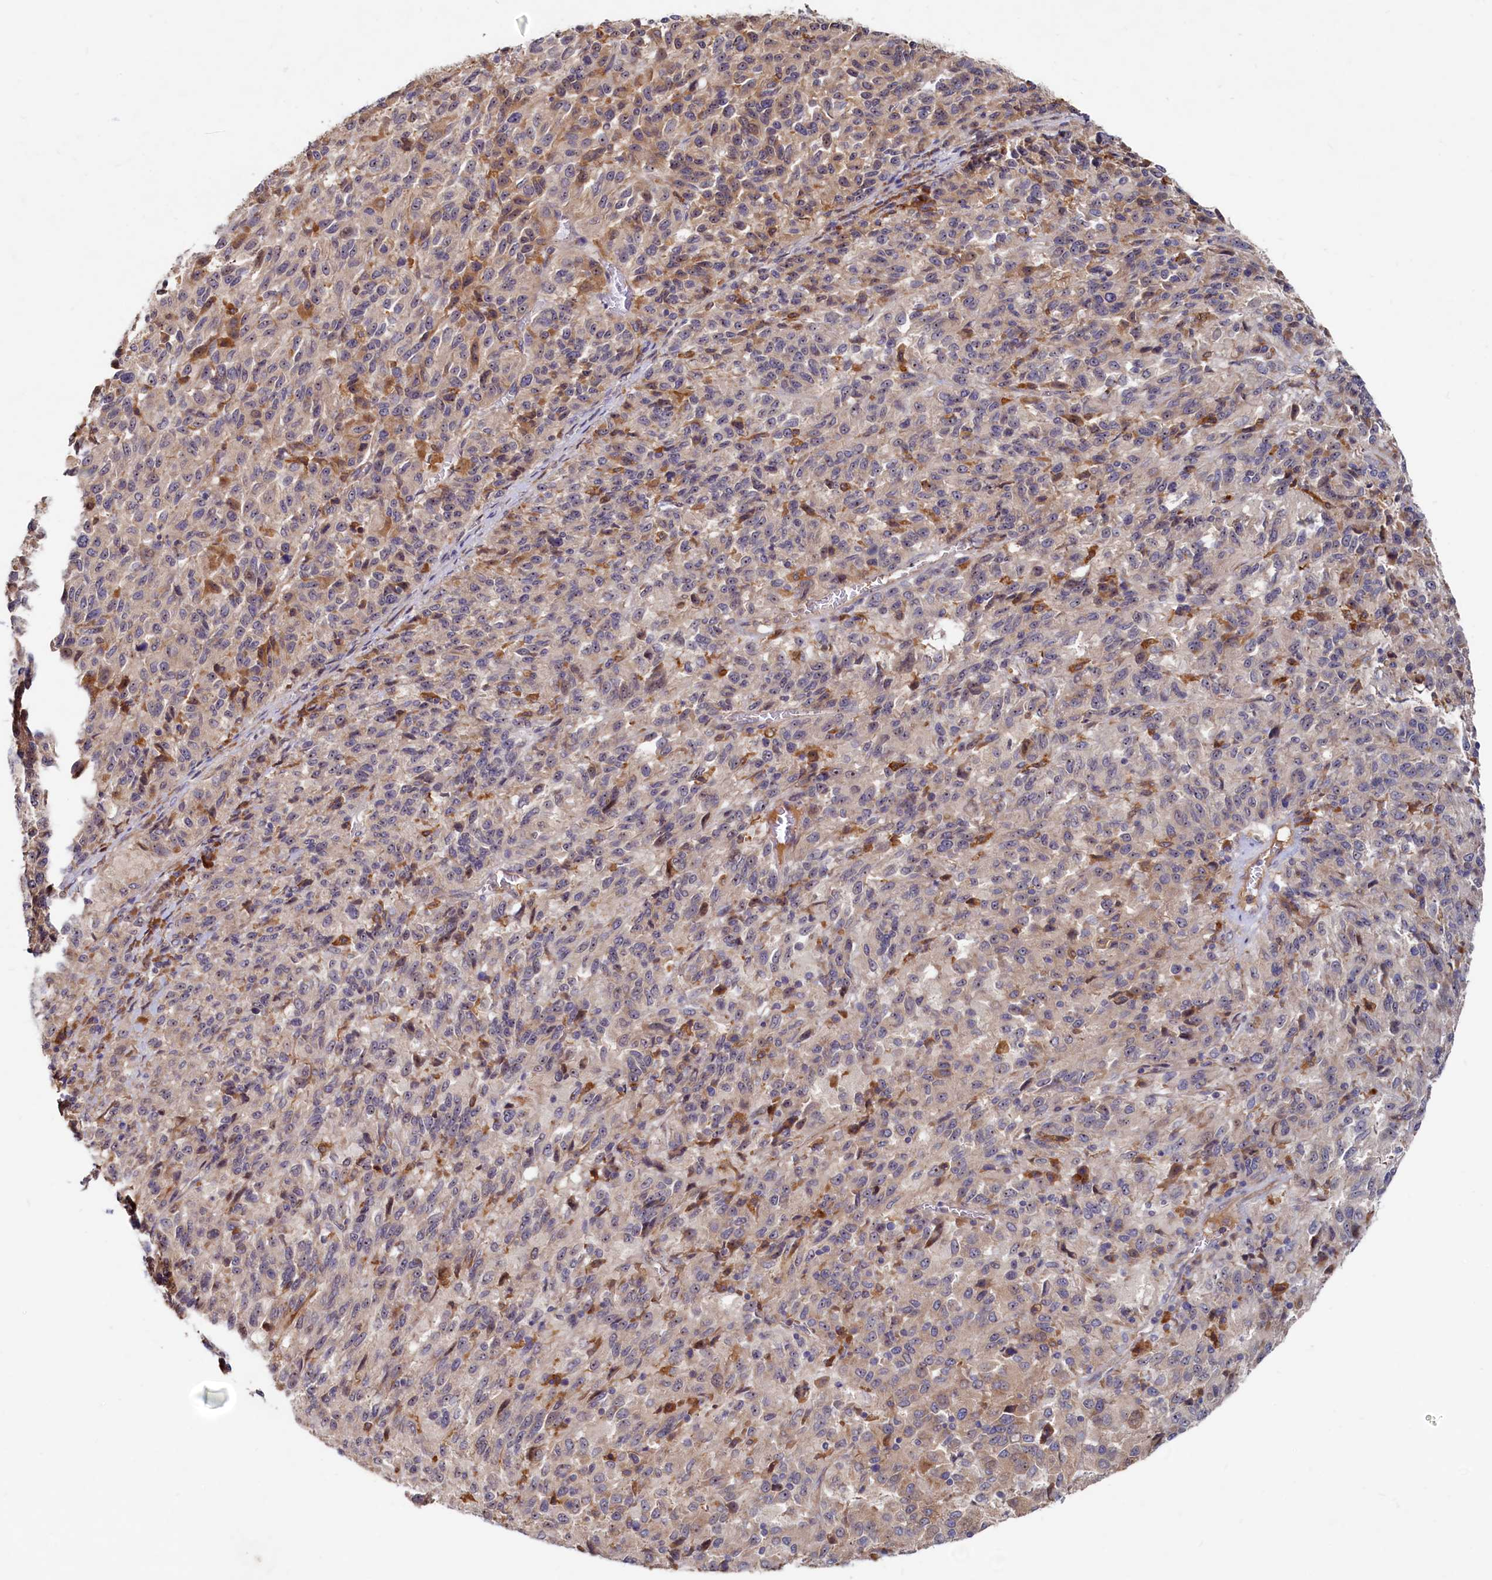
{"staining": {"intensity": "weak", "quantity": "<25%", "location": "cytoplasmic/membranous,nuclear"}, "tissue": "melanoma", "cell_type": "Tumor cells", "image_type": "cancer", "snomed": [{"axis": "morphology", "description": "Malignant melanoma, Metastatic site"}, {"axis": "topography", "description": "Lung"}], "caption": "Immunohistochemical staining of human malignant melanoma (metastatic site) demonstrates no significant expression in tumor cells. (Immunohistochemistry, brightfield microscopy, high magnification).", "gene": "RGS7BP", "patient": {"sex": "male", "age": 64}}